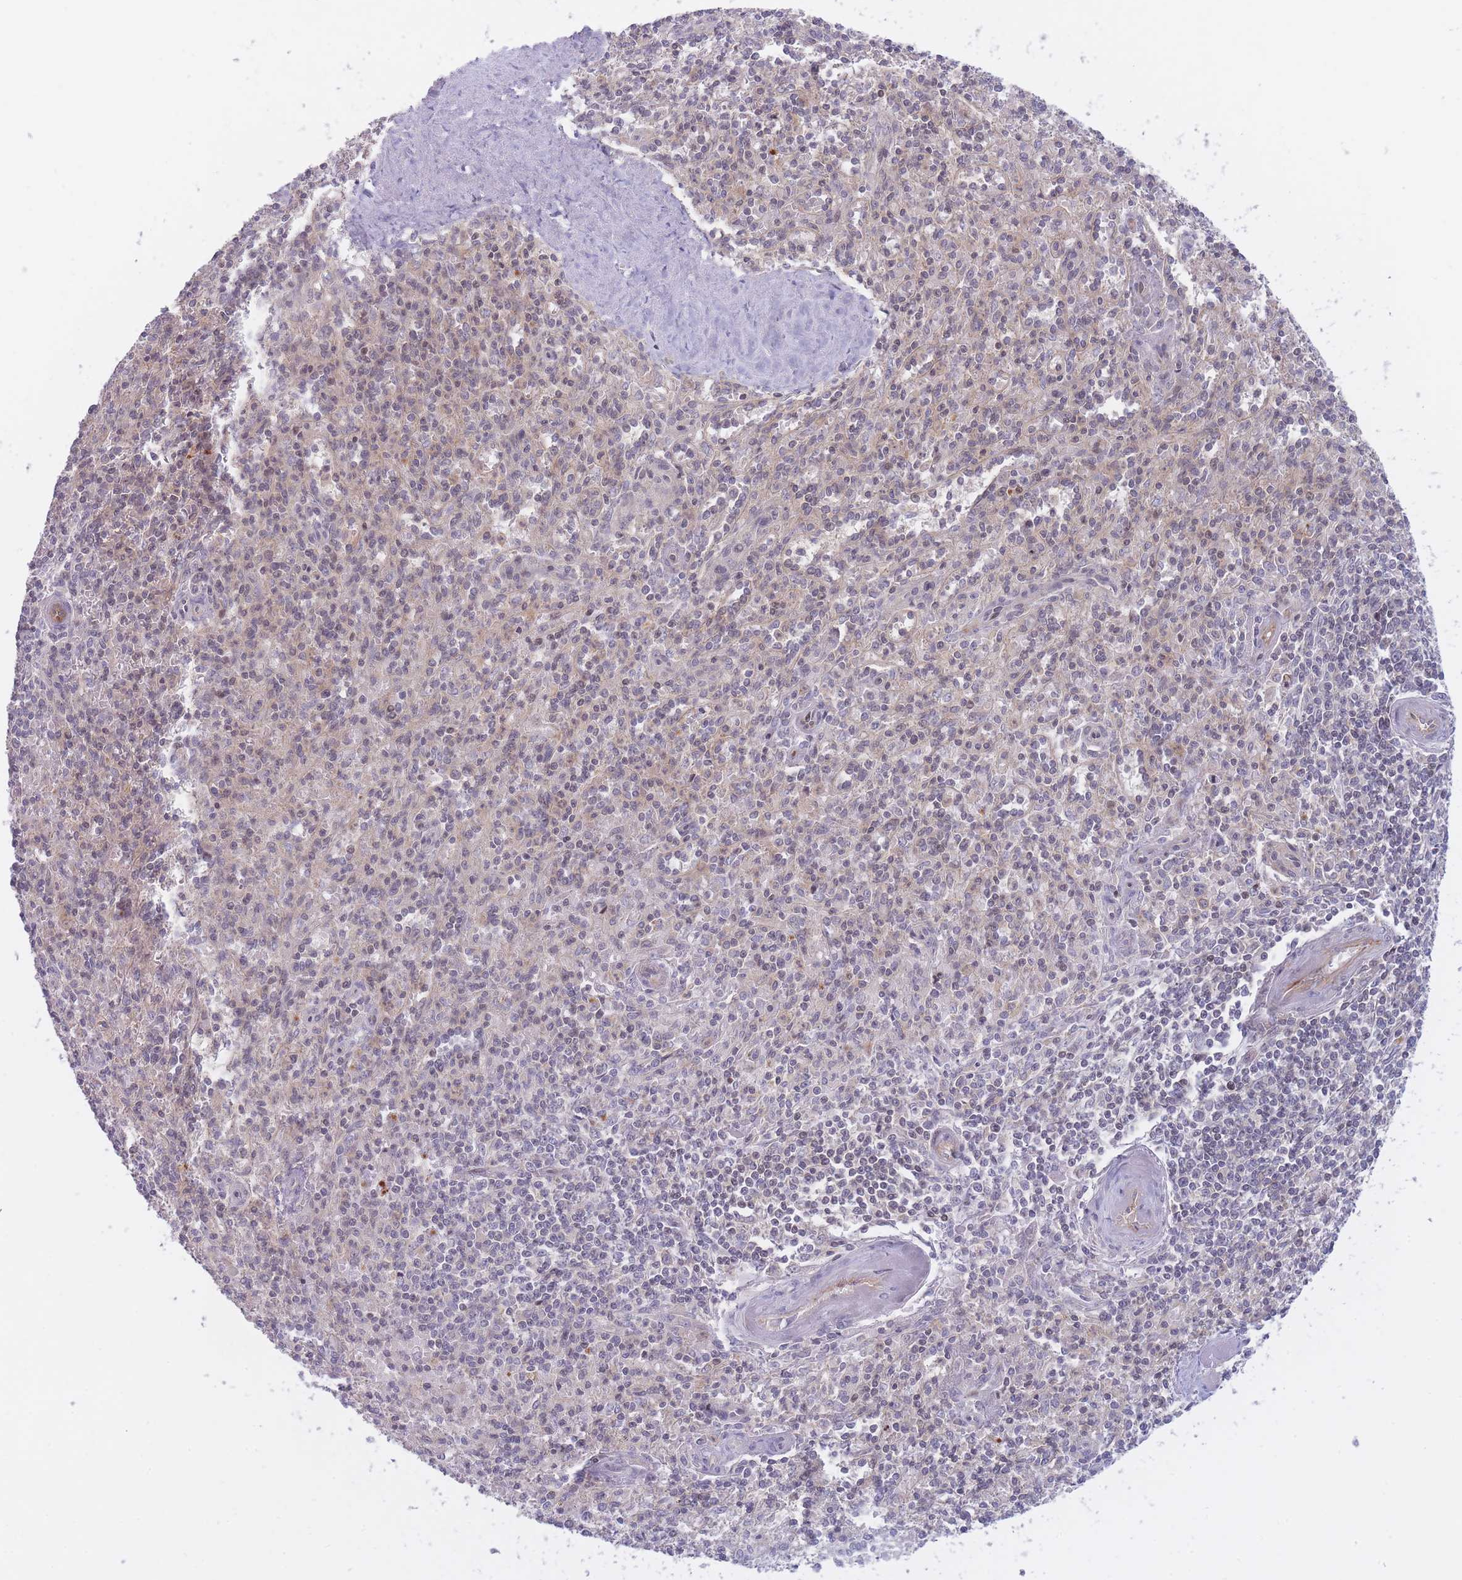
{"staining": {"intensity": "moderate", "quantity": "<25%", "location": "cytoplasmic/membranous,nuclear"}, "tissue": "spleen", "cell_type": "Cells in red pulp", "image_type": "normal", "snomed": [{"axis": "morphology", "description": "Normal tissue, NOS"}, {"axis": "topography", "description": "Spleen"}], "caption": "Spleen stained with a brown dye shows moderate cytoplasmic/membranous,nuclear positive staining in about <25% of cells in red pulp.", "gene": "SLC35F5", "patient": {"sex": "female", "age": 70}}